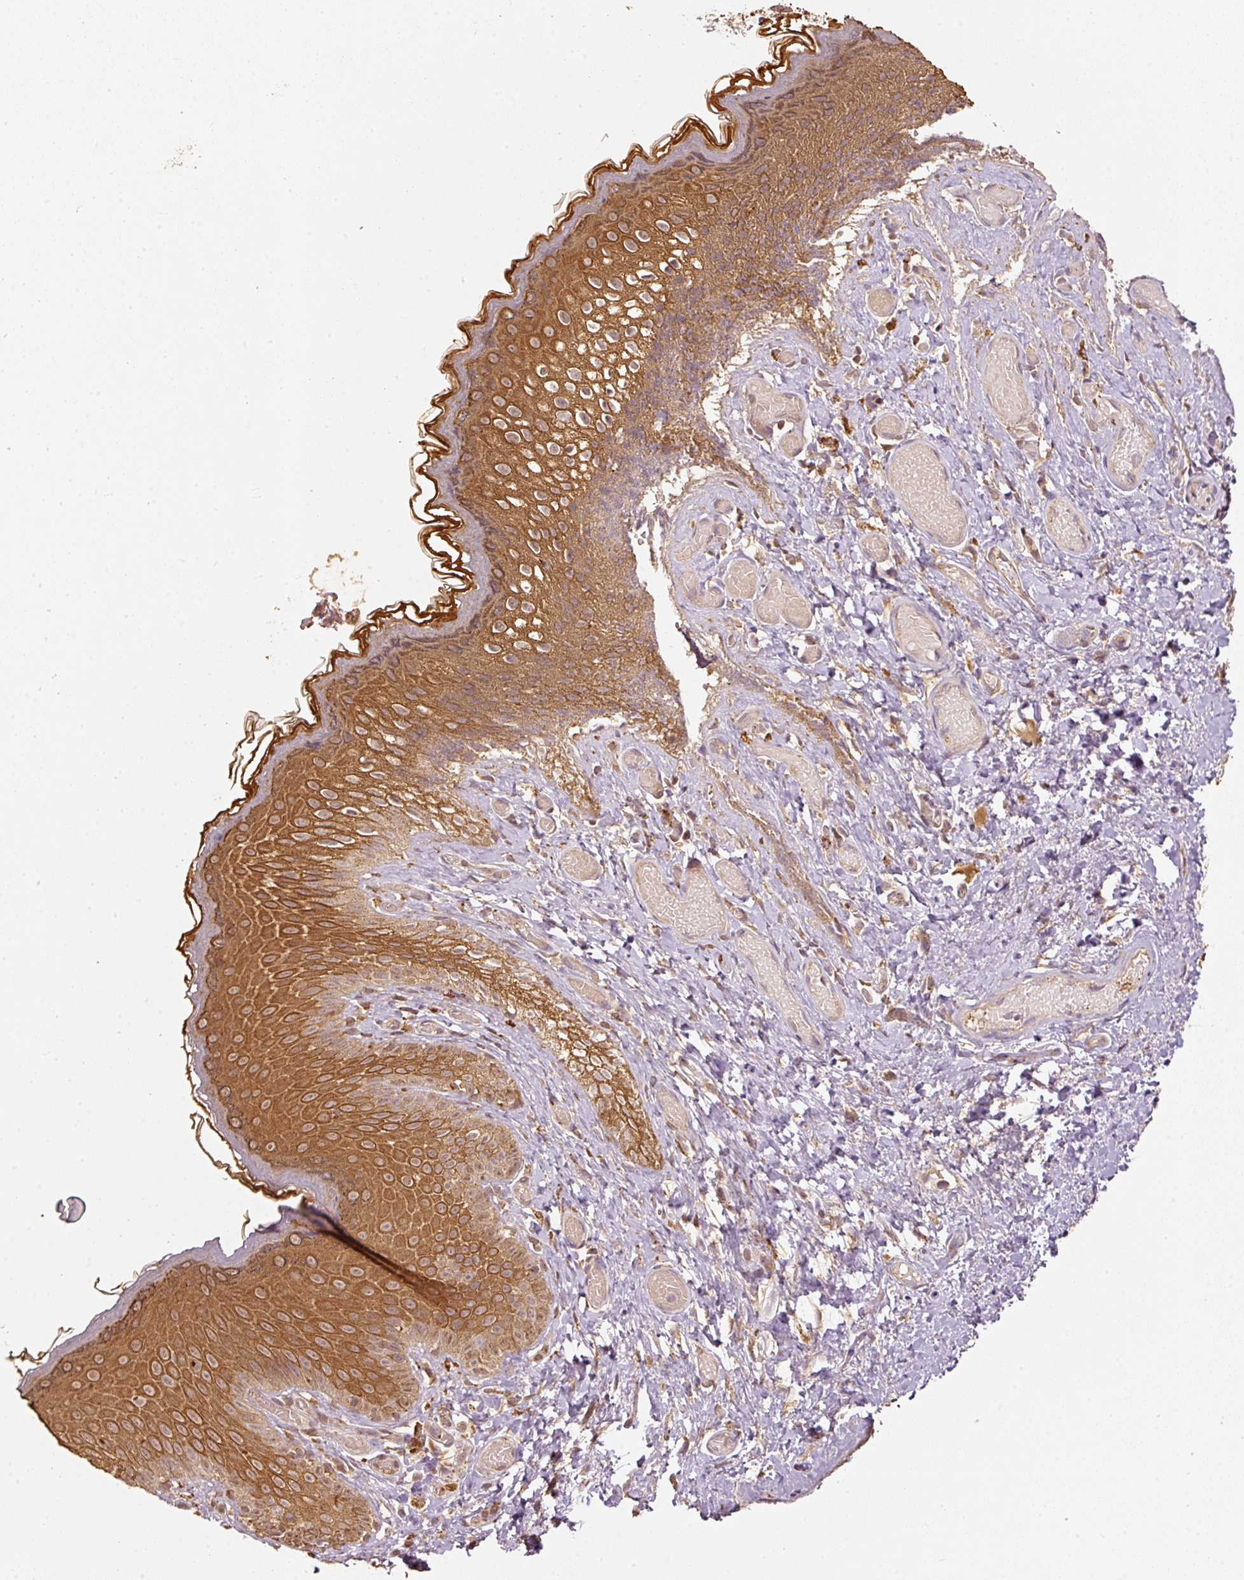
{"staining": {"intensity": "moderate", "quantity": ">75%", "location": "cytoplasmic/membranous"}, "tissue": "skin", "cell_type": "Epidermal cells", "image_type": "normal", "snomed": [{"axis": "morphology", "description": "Normal tissue, NOS"}, {"axis": "topography", "description": "Anal"}], "caption": "Immunohistochemical staining of unremarkable human skin exhibits moderate cytoplasmic/membranous protein positivity in approximately >75% of epidermal cells.", "gene": "FUT8", "patient": {"sex": "female", "age": 40}}